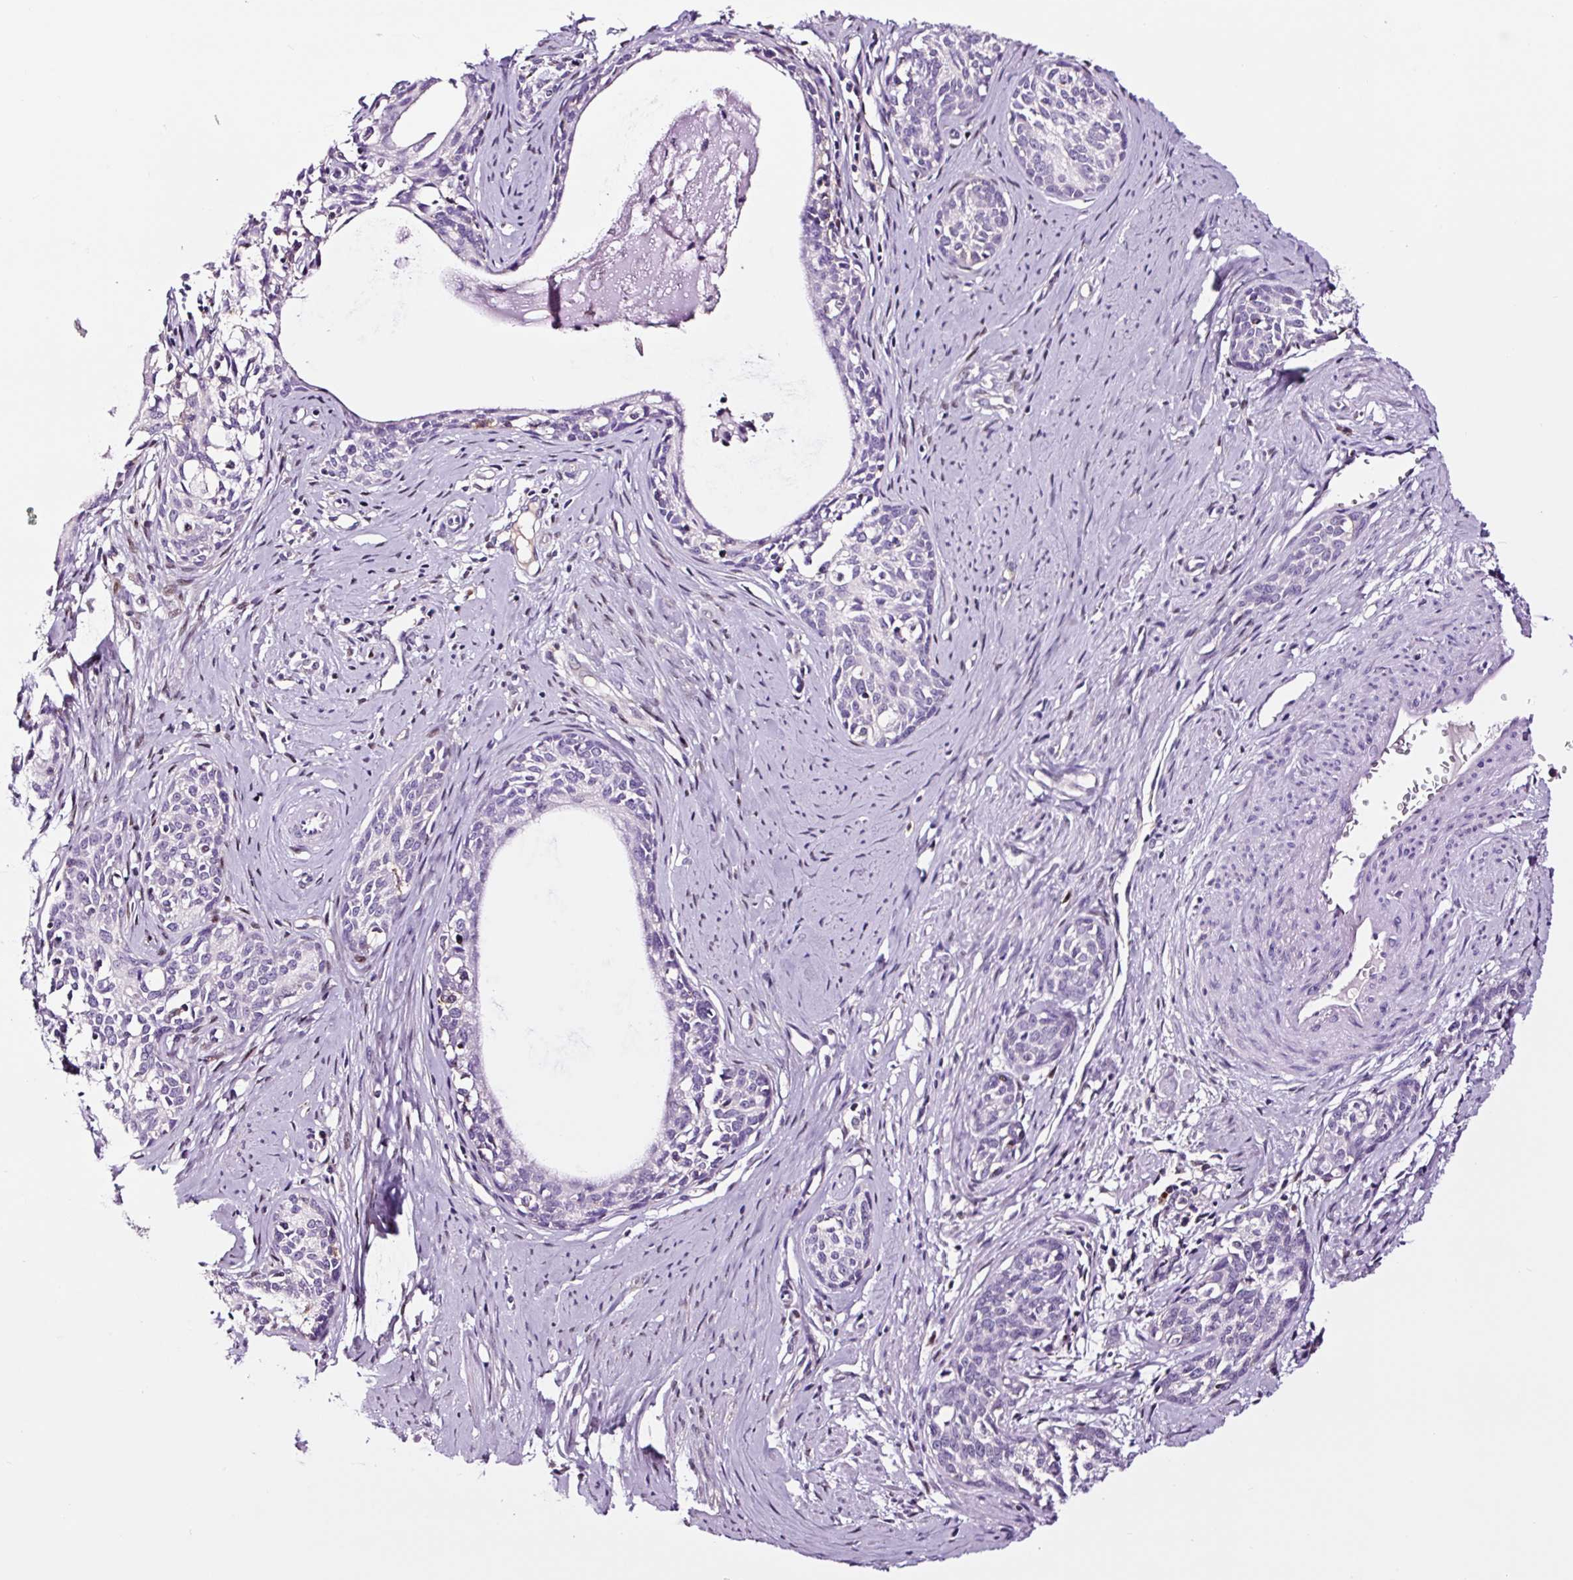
{"staining": {"intensity": "negative", "quantity": "none", "location": "none"}, "tissue": "cervical cancer", "cell_type": "Tumor cells", "image_type": "cancer", "snomed": [{"axis": "morphology", "description": "Squamous cell carcinoma, NOS"}, {"axis": "morphology", "description": "Adenocarcinoma, NOS"}, {"axis": "topography", "description": "Cervix"}], "caption": "This is an immunohistochemistry image of human cervical cancer (squamous cell carcinoma). There is no staining in tumor cells.", "gene": "TAFA3", "patient": {"sex": "female", "age": 52}}